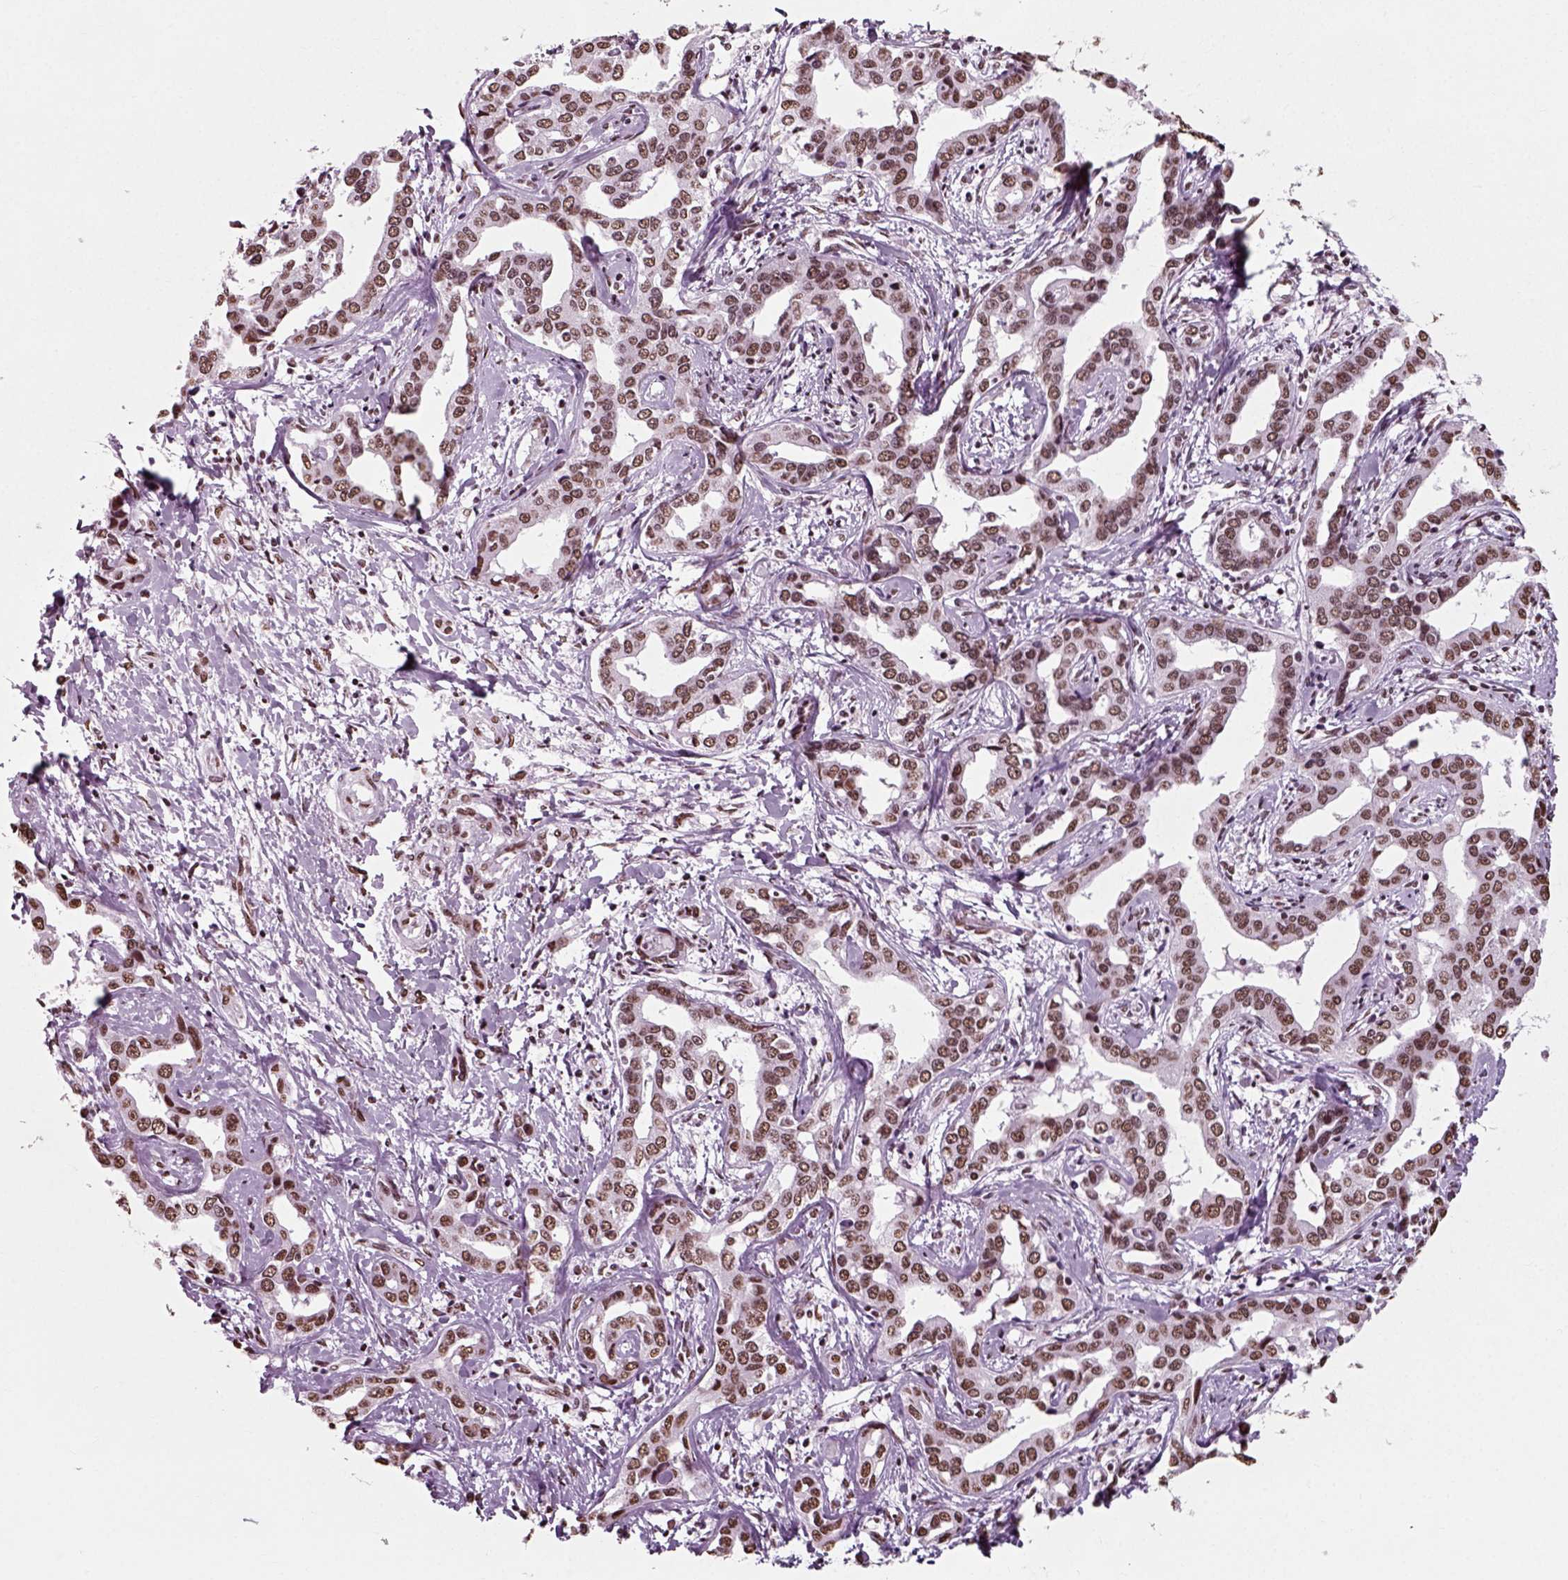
{"staining": {"intensity": "moderate", "quantity": ">75%", "location": "nuclear"}, "tissue": "liver cancer", "cell_type": "Tumor cells", "image_type": "cancer", "snomed": [{"axis": "morphology", "description": "Cholangiocarcinoma"}, {"axis": "topography", "description": "Liver"}], "caption": "A brown stain highlights moderate nuclear expression of a protein in liver cancer tumor cells.", "gene": "POLR1H", "patient": {"sex": "male", "age": 59}}